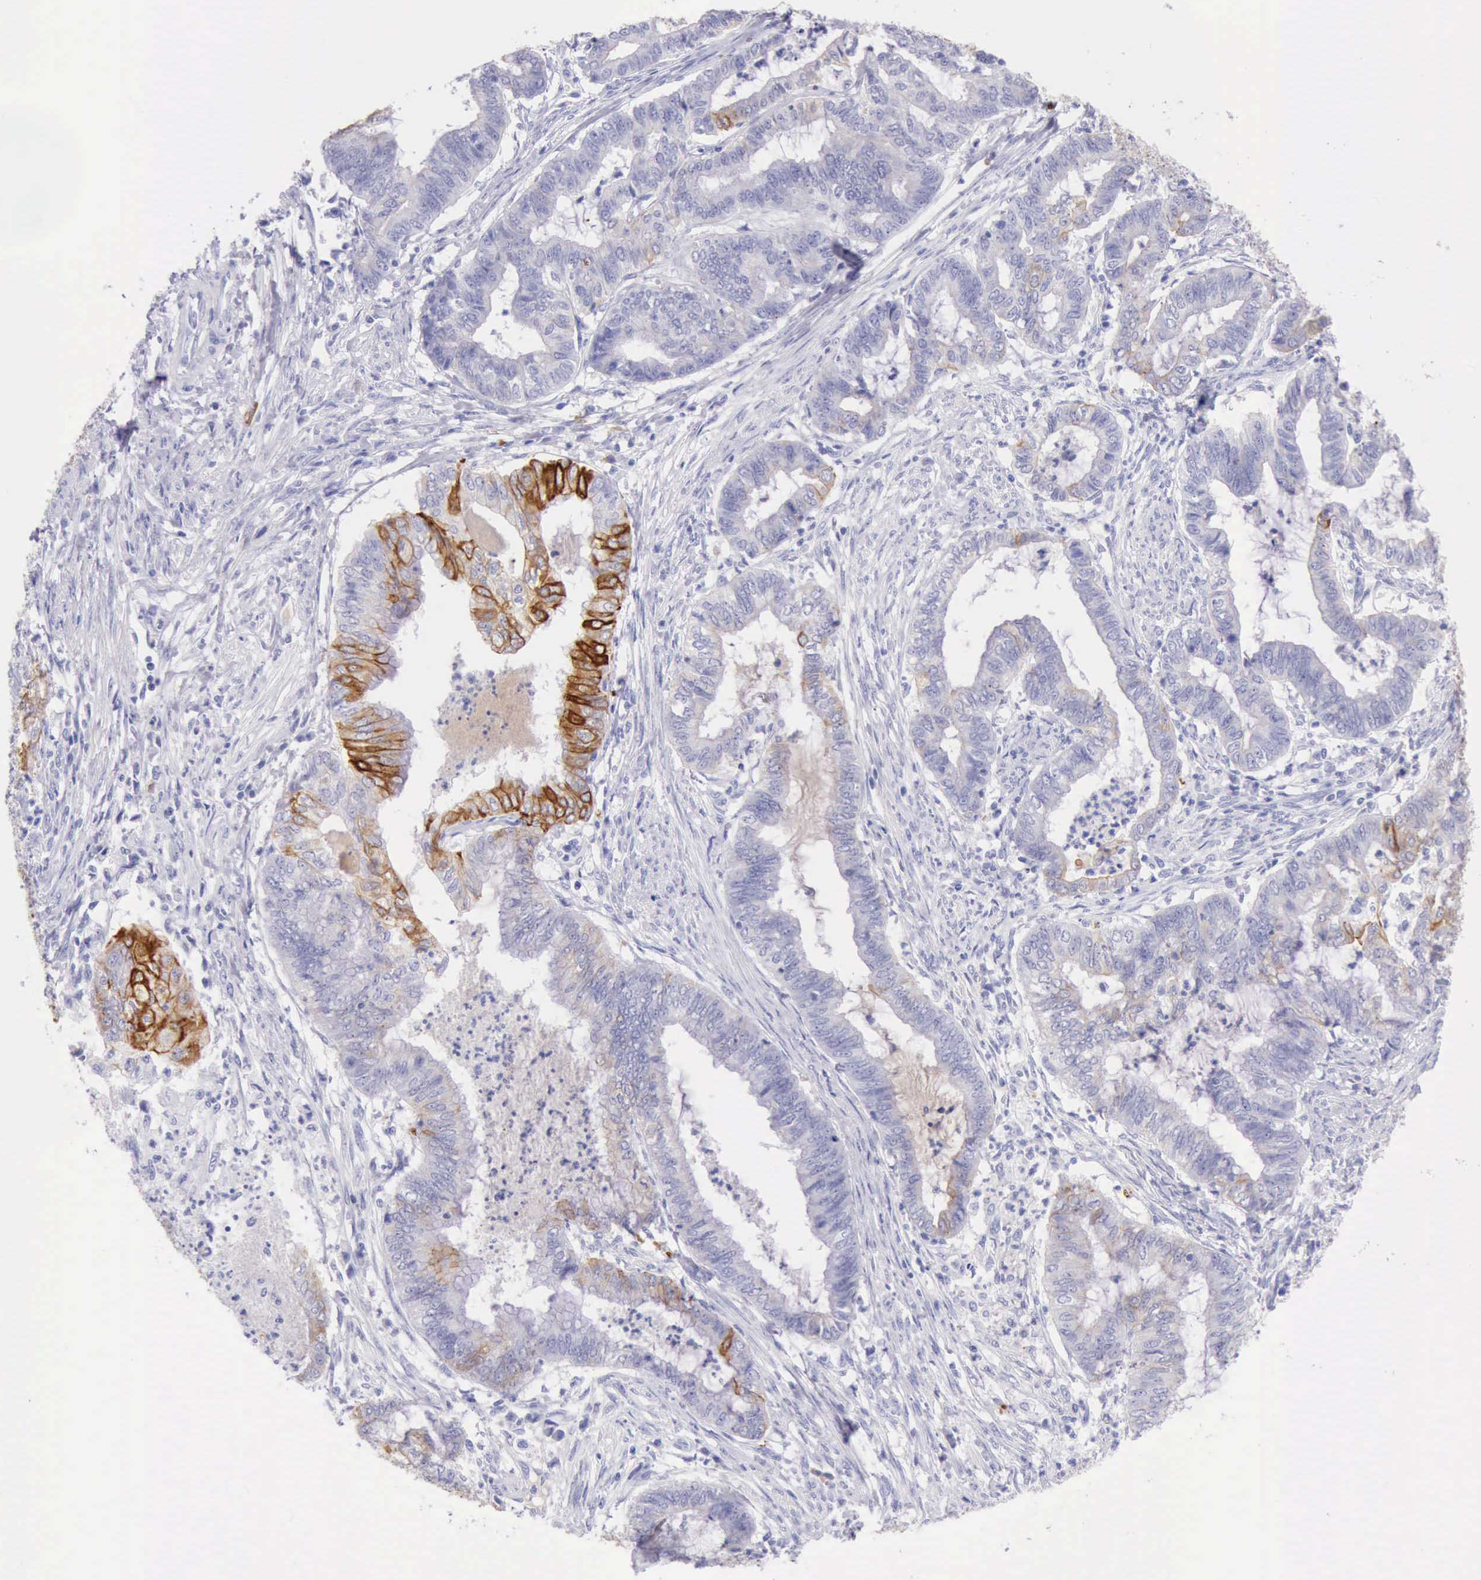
{"staining": {"intensity": "strong", "quantity": "<25%", "location": "cytoplasmic/membranous"}, "tissue": "endometrial cancer", "cell_type": "Tumor cells", "image_type": "cancer", "snomed": [{"axis": "morphology", "description": "Necrosis, NOS"}, {"axis": "morphology", "description": "Adenocarcinoma, NOS"}, {"axis": "topography", "description": "Endometrium"}], "caption": "Adenocarcinoma (endometrial) stained with a protein marker displays strong staining in tumor cells.", "gene": "KRT8", "patient": {"sex": "female", "age": 79}}